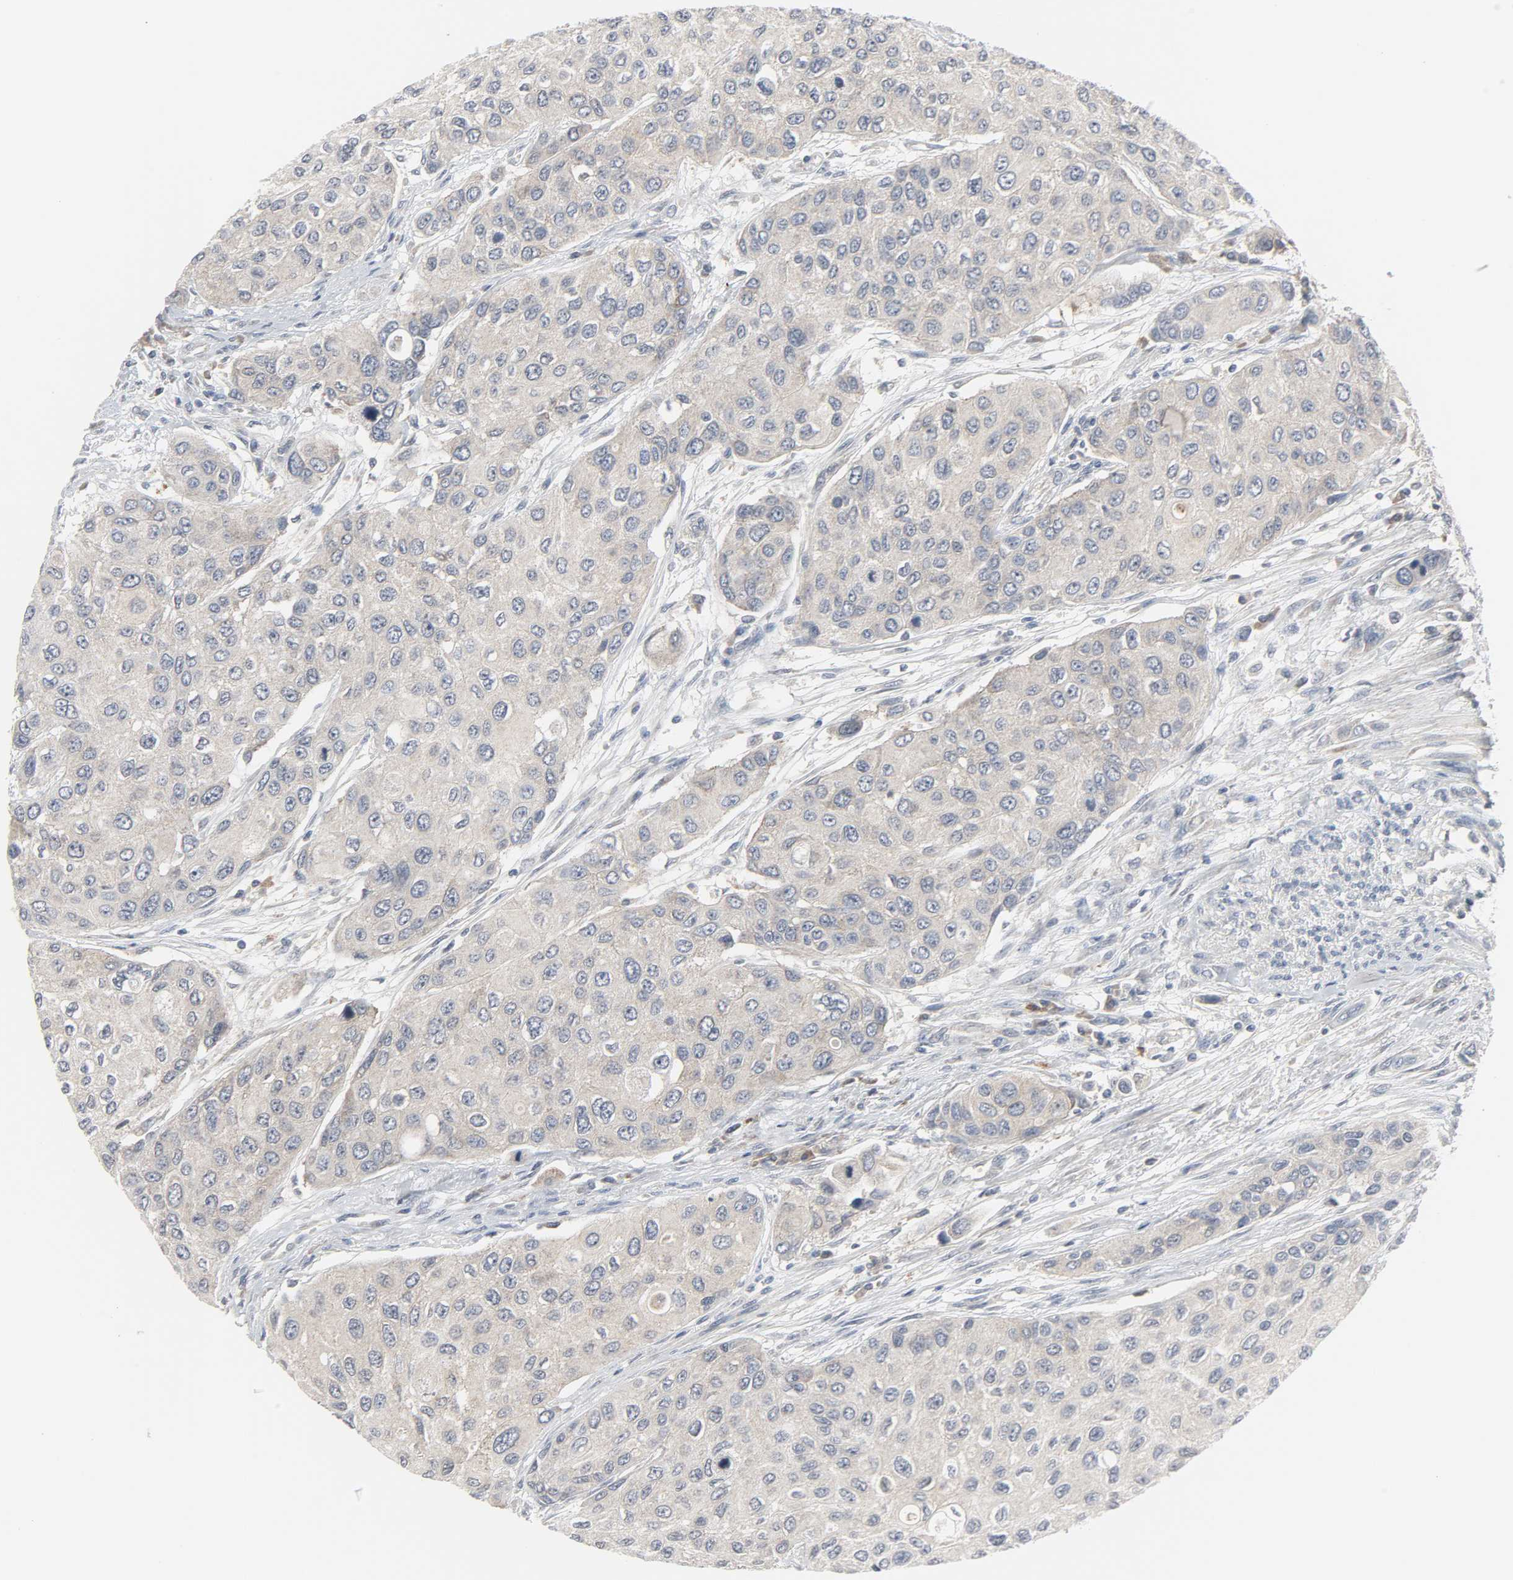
{"staining": {"intensity": "weak", "quantity": ">75%", "location": "cytoplasmic/membranous"}, "tissue": "urothelial cancer", "cell_type": "Tumor cells", "image_type": "cancer", "snomed": [{"axis": "morphology", "description": "Urothelial carcinoma, High grade"}, {"axis": "topography", "description": "Urinary bladder"}], "caption": "IHC image of neoplastic tissue: human high-grade urothelial carcinoma stained using IHC shows low levels of weak protein expression localized specifically in the cytoplasmic/membranous of tumor cells, appearing as a cytoplasmic/membranous brown color.", "gene": "CLIP1", "patient": {"sex": "female", "age": 56}}